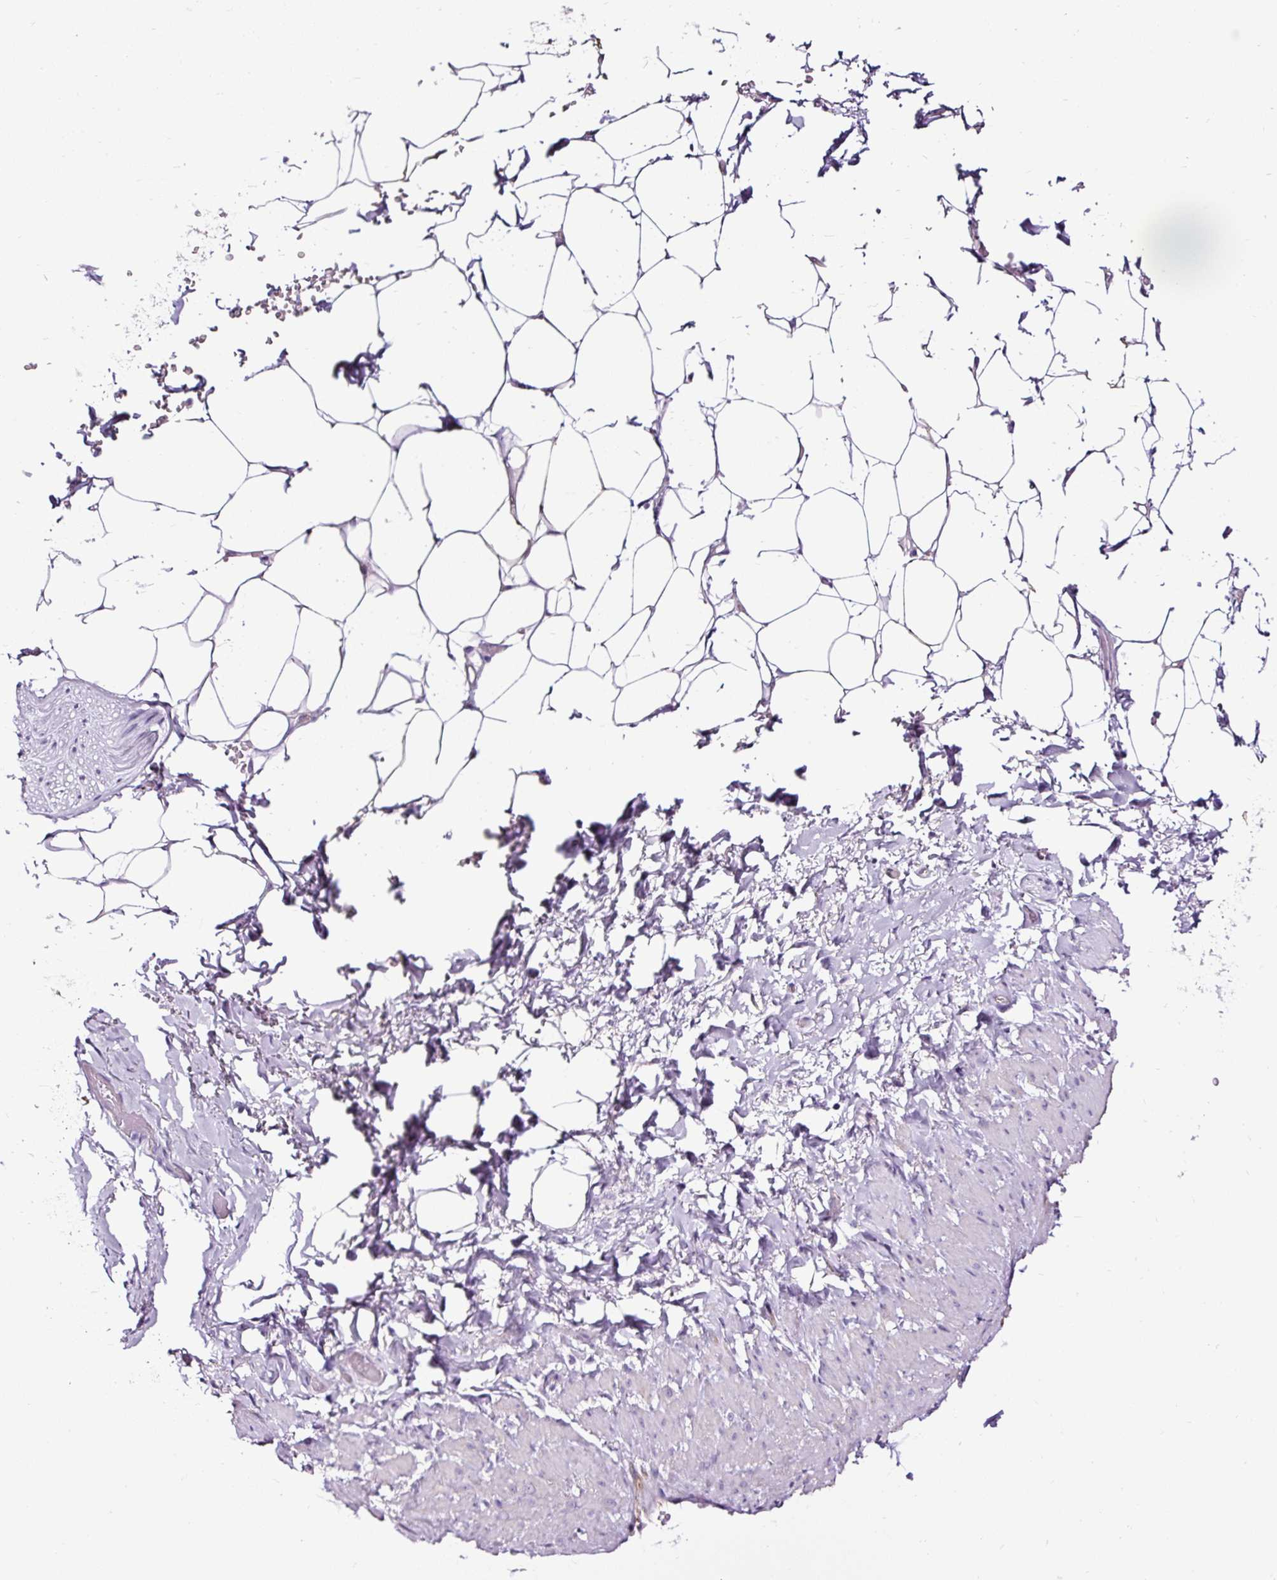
{"staining": {"intensity": "negative", "quantity": "none", "location": "none"}, "tissue": "adipose tissue", "cell_type": "Adipocytes", "image_type": "normal", "snomed": [{"axis": "morphology", "description": "Normal tissue, NOS"}, {"axis": "topography", "description": "Vagina"}, {"axis": "topography", "description": "Peripheral nerve tissue"}], "caption": "A histopathology image of human adipose tissue is negative for staining in adipocytes. The staining was performed using DAB to visualize the protein expression in brown, while the nuclei were stained in blue with hematoxylin (Magnification: 20x).", "gene": "SLC7A8", "patient": {"sex": "female", "age": 71}}